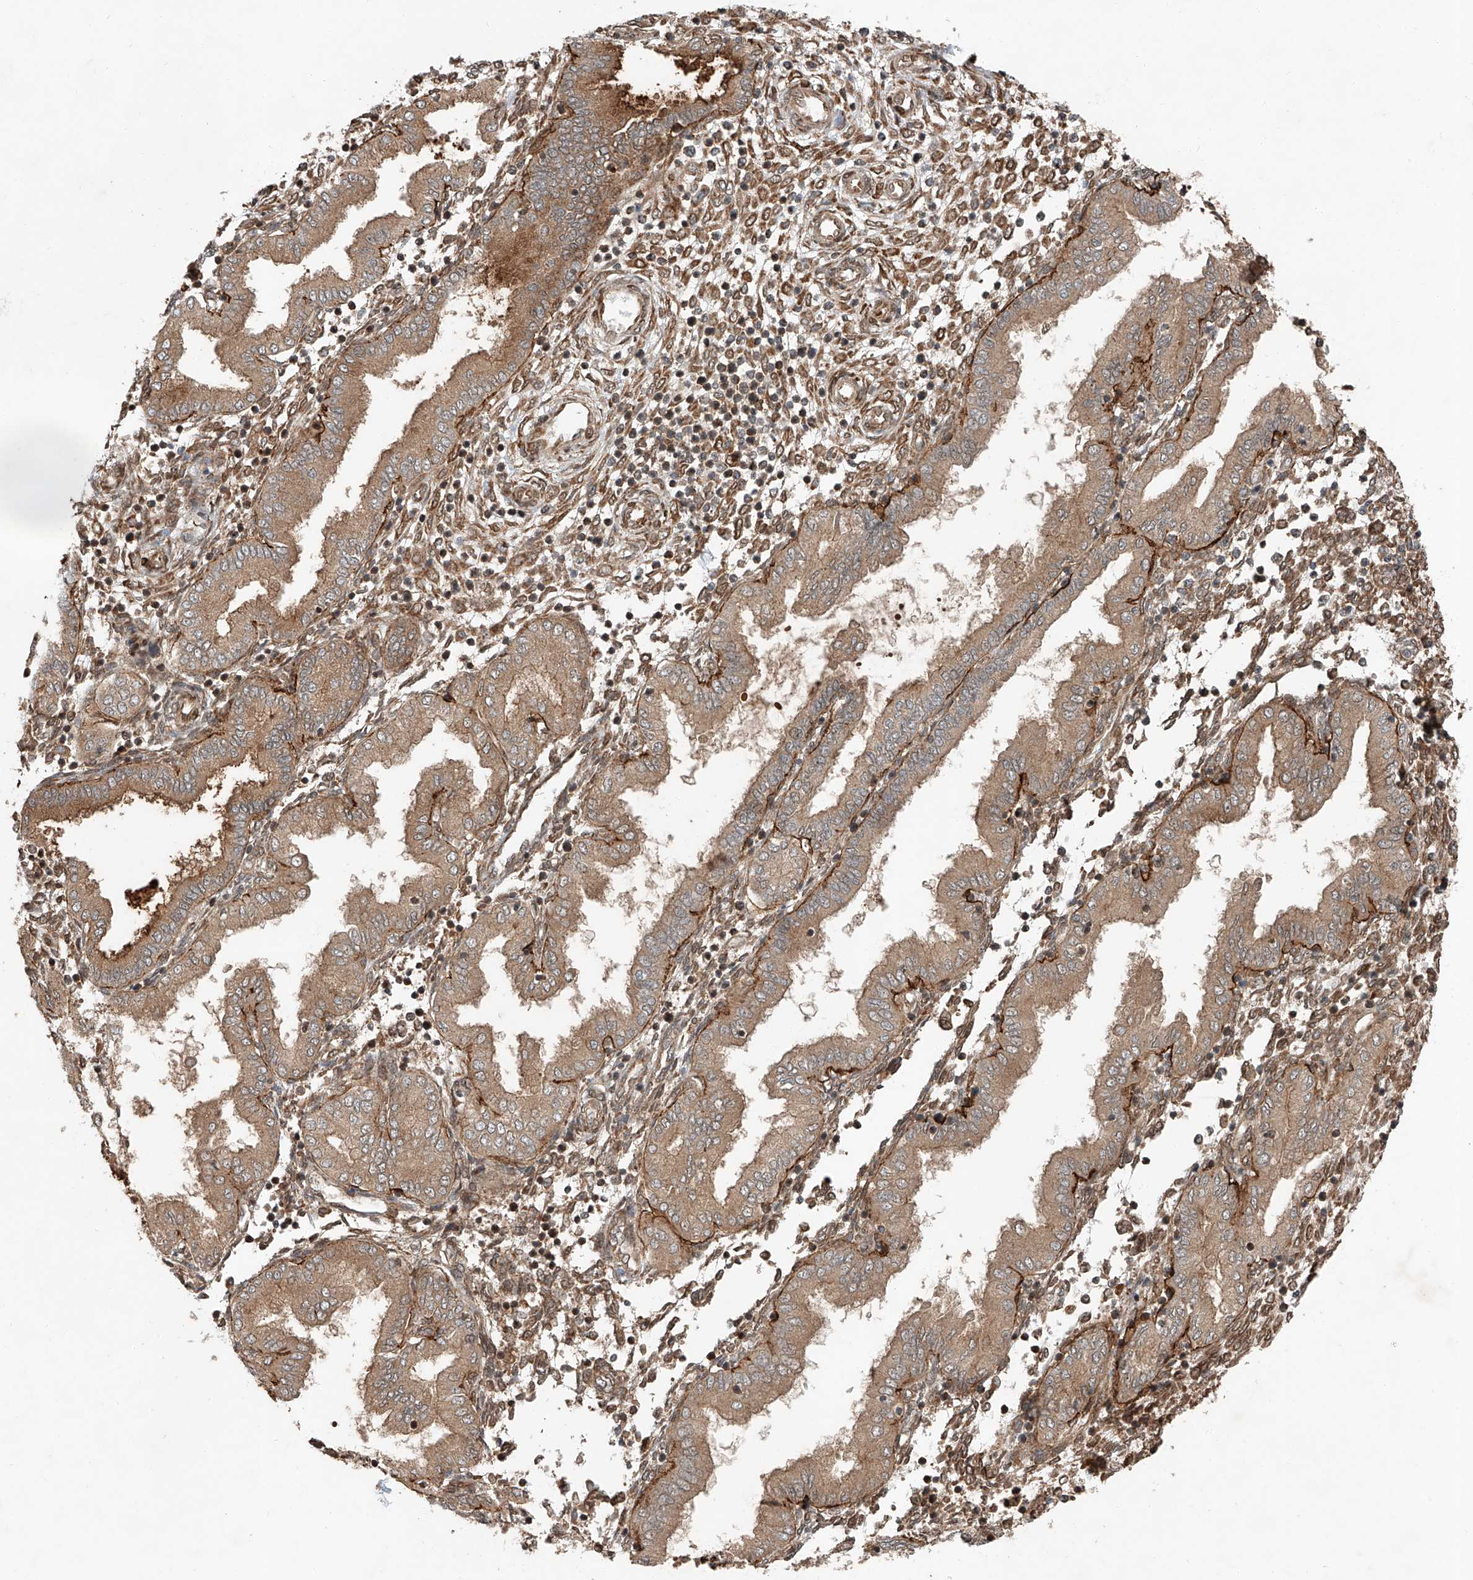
{"staining": {"intensity": "moderate", "quantity": "25%-75%", "location": "cytoplasmic/membranous"}, "tissue": "endometrium", "cell_type": "Cells in endometrial stroma", "image_type": "normal", "snomed": [{"axis": "morphology", "description": "Normal tissue, NOS"}, {"axis": "topography", "description": "Endometrium"}], "caption": "DAB (3,3'-diaminobenzidine) immunohistochemical staining of normal endometrium reveals moderate cytoplasmic/membranous protein expression in about 25%-75% of cells in endometrial stroma. Nuclei are stained in blue.", "gene": "ZFP28", "patient": {"sex": "female", "age": 53}}